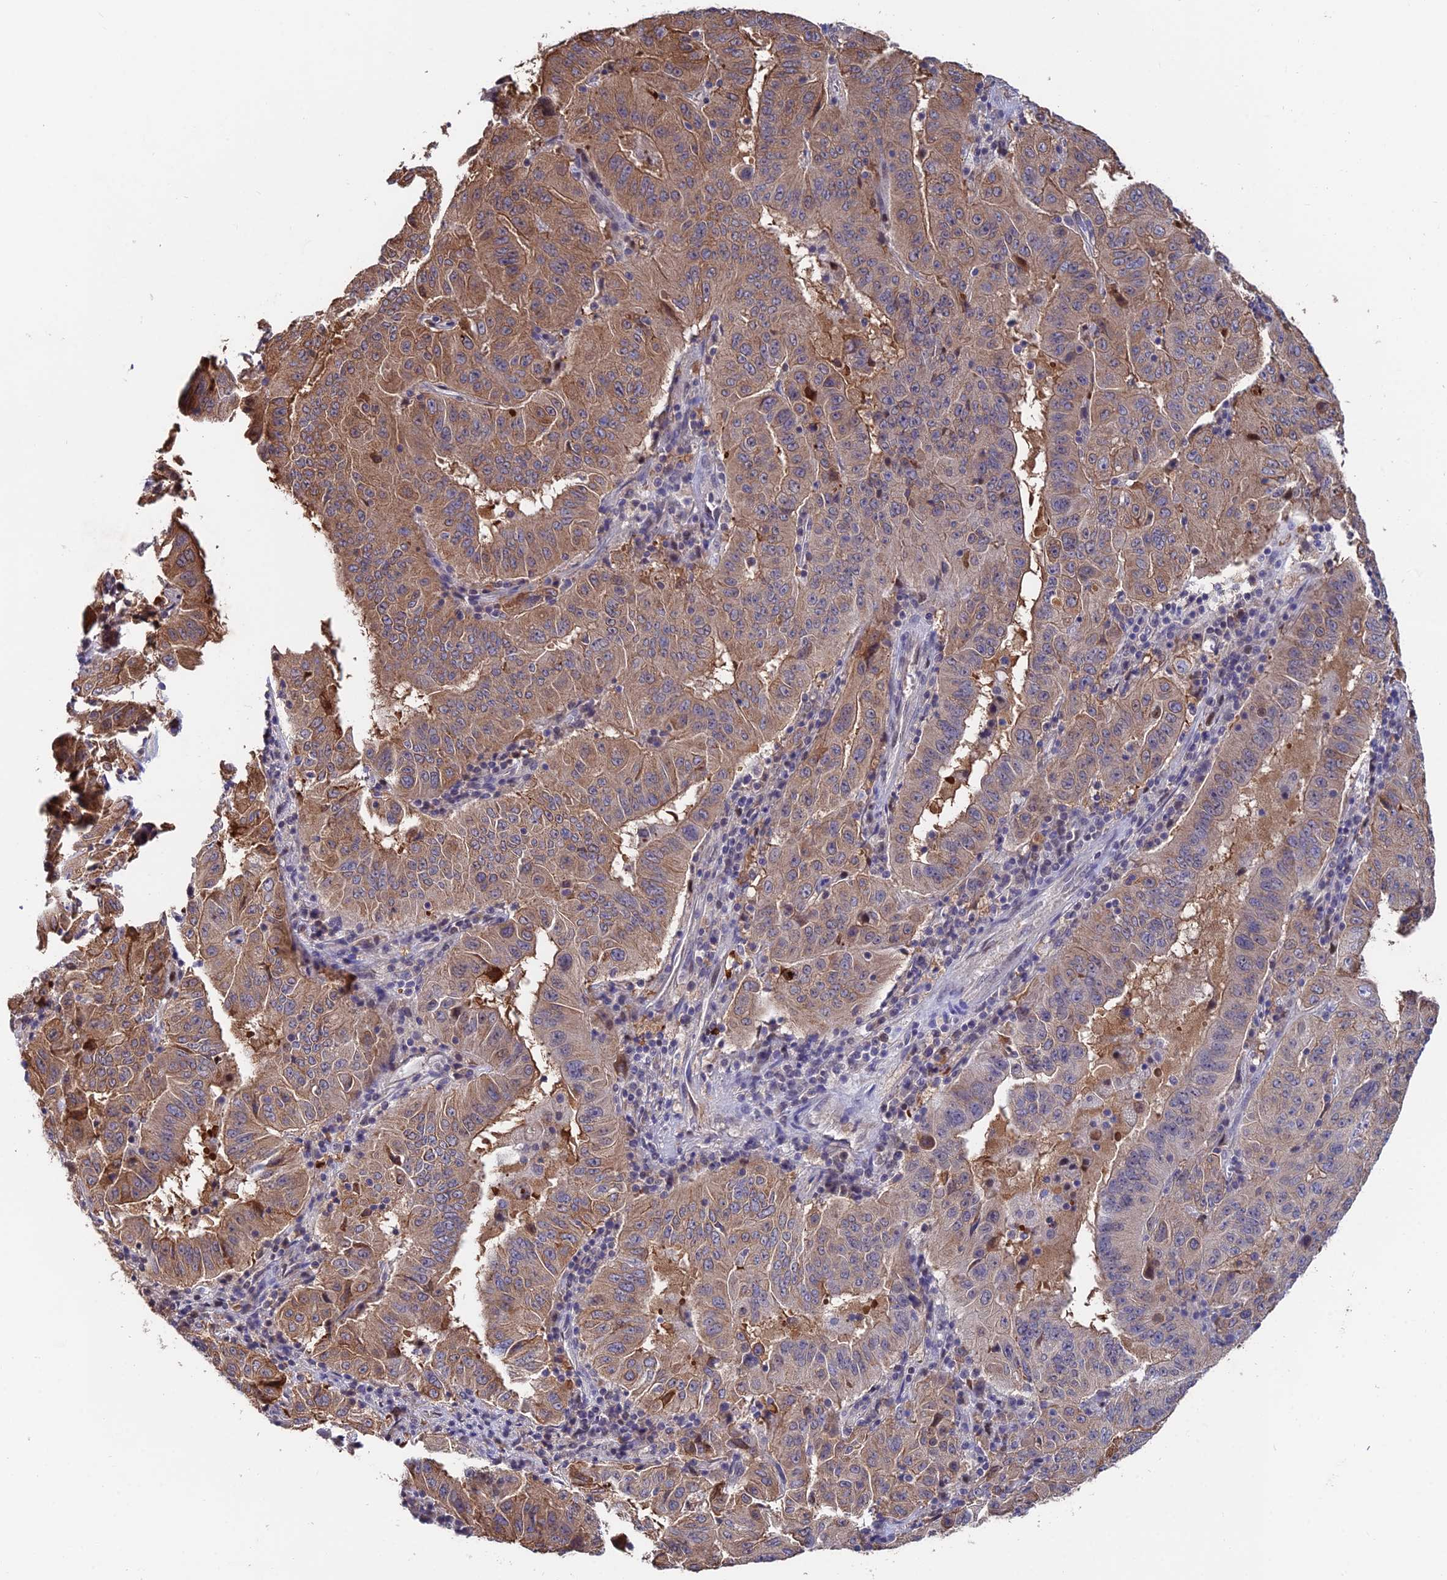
{"staining": {"intensity": "moderate", "quantity": ">75%", "location": "cytoplasmic/membranous"}, "tissue": "pancreatic cancer", "cell_type": "Tumor cells", "image_type": "cancer", "snomed": [{"axis": "morphology", "description": "Adenocarcinoma, NOS"}, {"axis": "topography", "description": "Pancreas"}], "caption": "A histopathology image showing moderate cytoplasmic/membranous expression in approximately >75% of tumor cells in pancreatic cancer (adenocarcinoma), as visualized by brown immunohistochemical staining.", "gene": "INPP4A", "patient": {"sex": "male", "age": 63}}